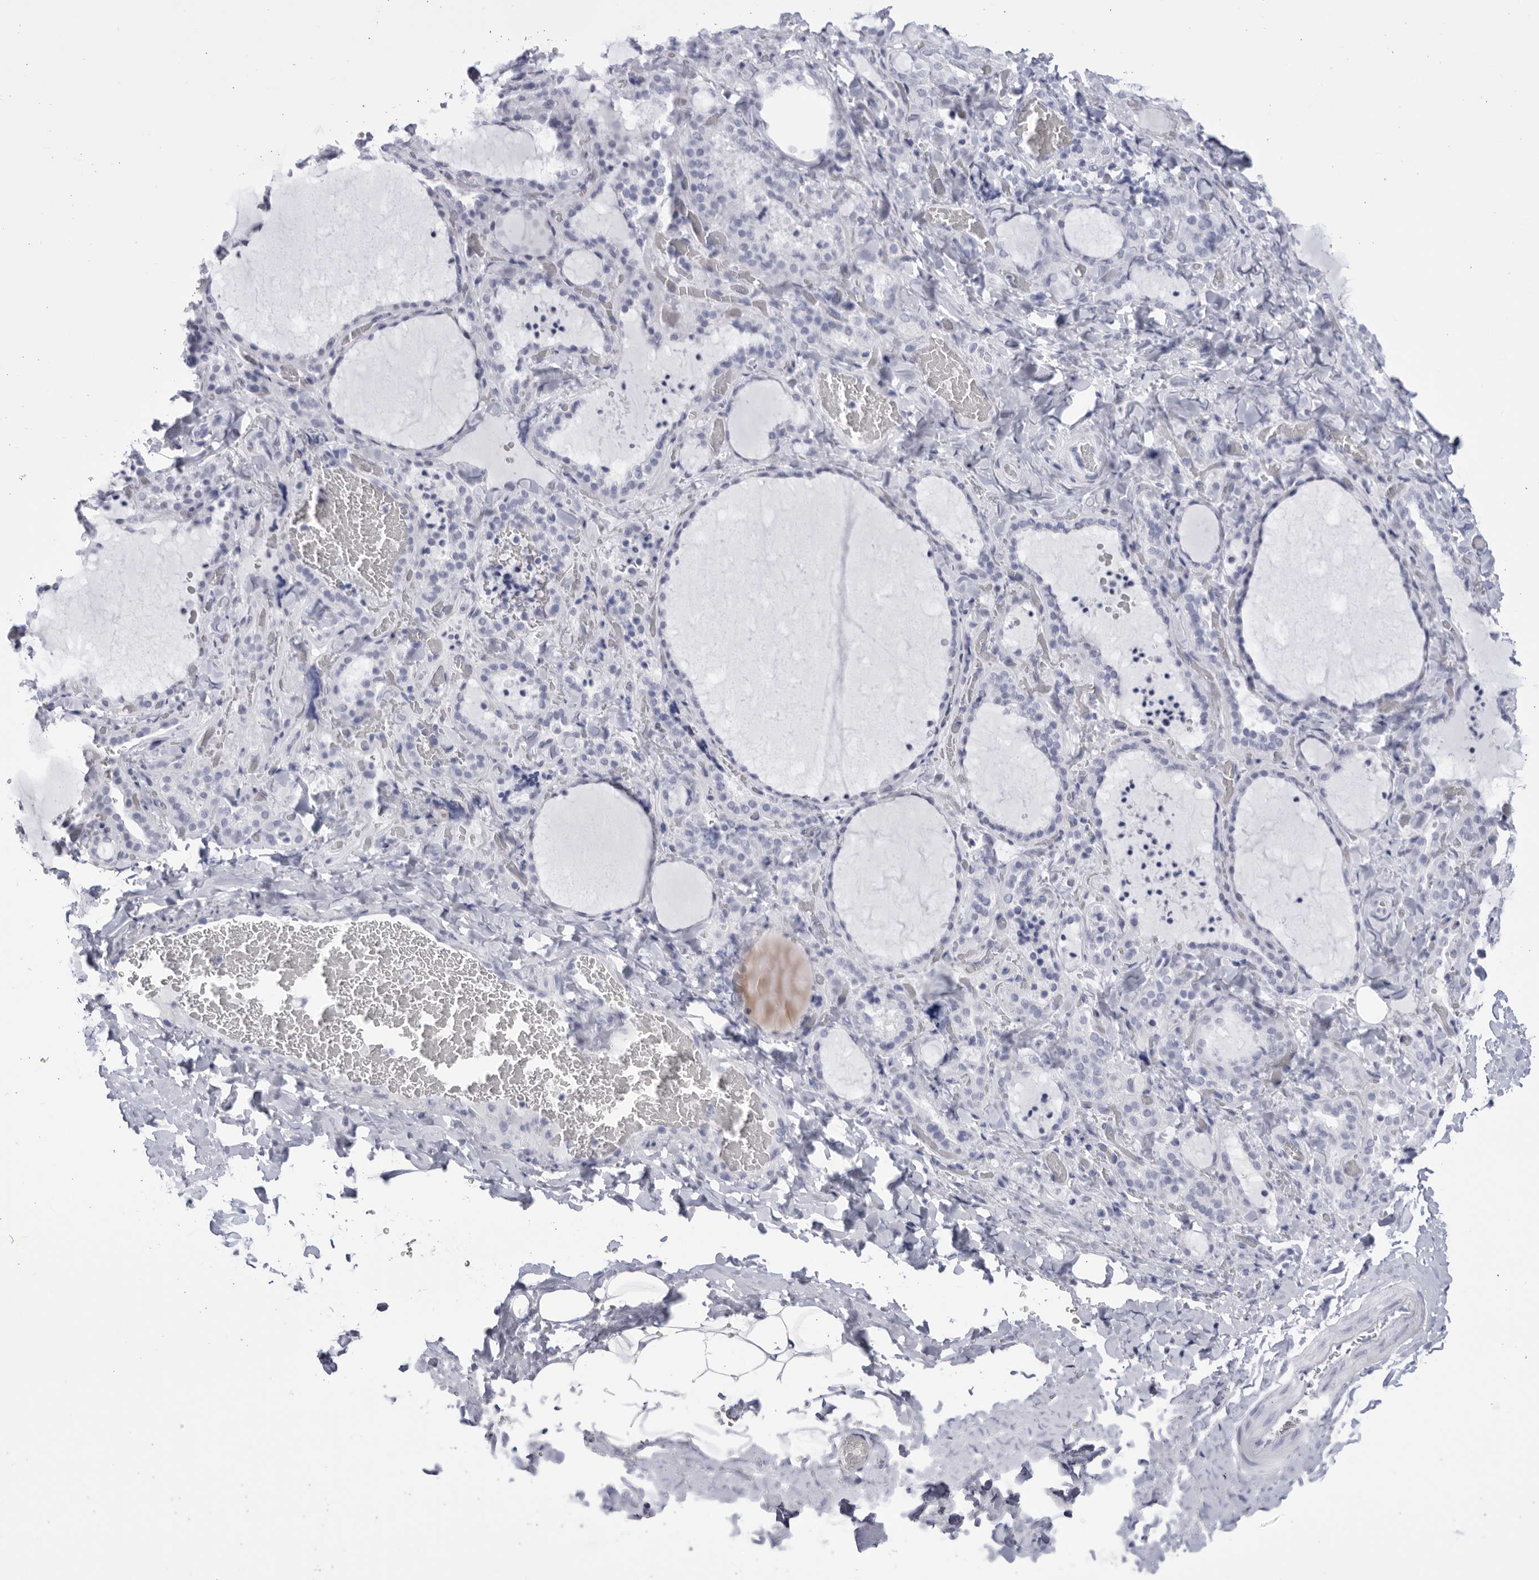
{"staining": {"intensity": "negative", "quantity": "none", "location": "none"}, "tissue": "thyroid gland", "cell_type": "Glandular cells", "image_type": "normal", "snomed": [{"axis": "morphology", "description": "Normal tissue, NOS"}, {"axis": "topography", "description": "Thyroid gland"}], "caption": "Image shows no significant protein expression in glandular cells of unremarkable thyroid gland.", "gene": "CCDC181", "patient": {"sex": "female", "age": 22}}